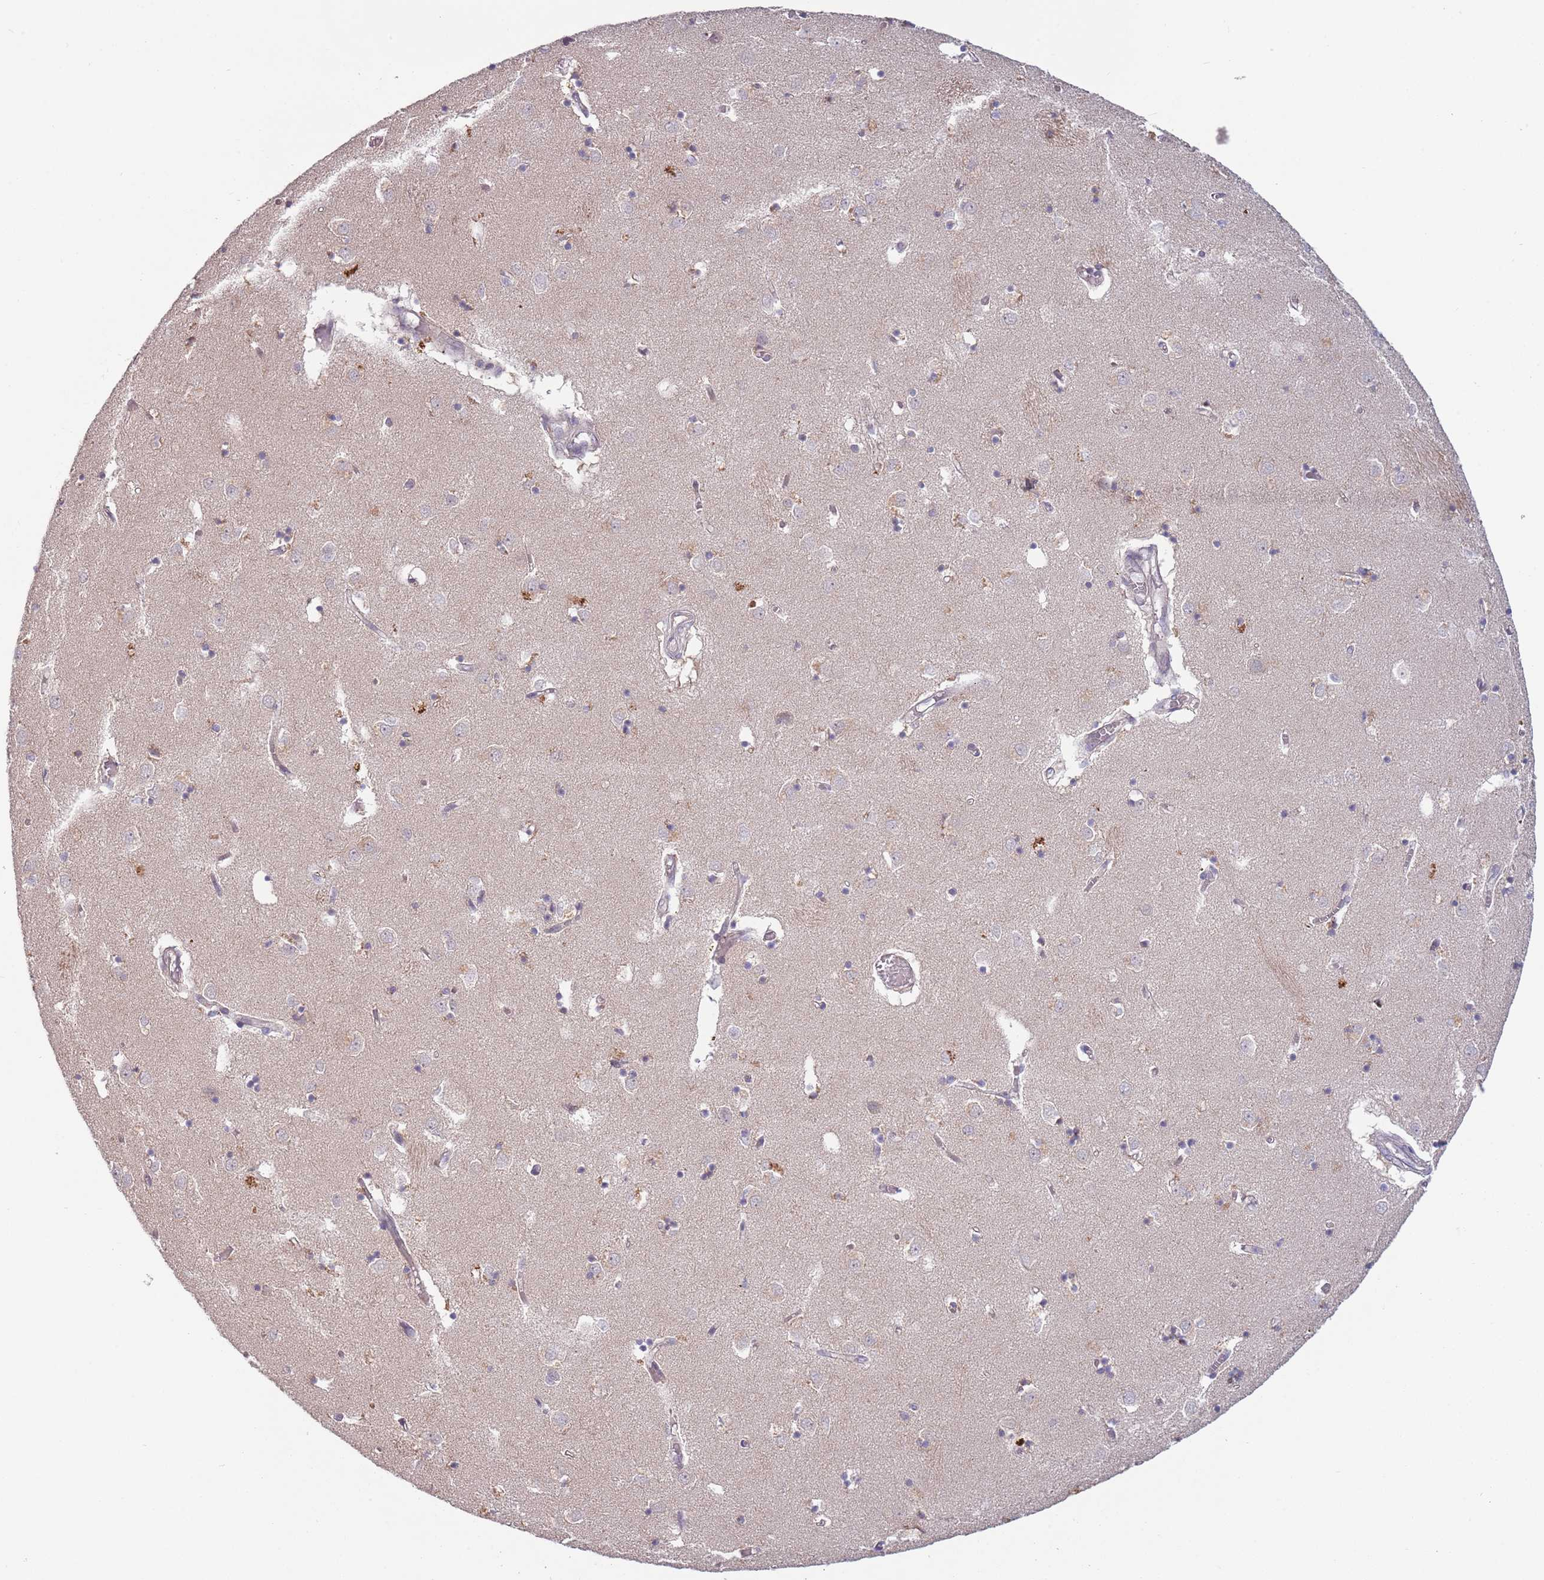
{"staining": {"intensity": "negative", "quantity": "none", "location": "none"}, "tissue": "caudate", "cell_type": "Glial cells", "image_type": "normal", "snomed": [{"axis": "morphology", "description": "Normal tissue, NOS"}, {"axis": "topography", "description": "Lateral ventricle wall"}], "caption": "IHC of normal caudate exhibits no expression in glial cells.", "gene": "SAV1", "patient": {"sex": "male", "age": 70}}